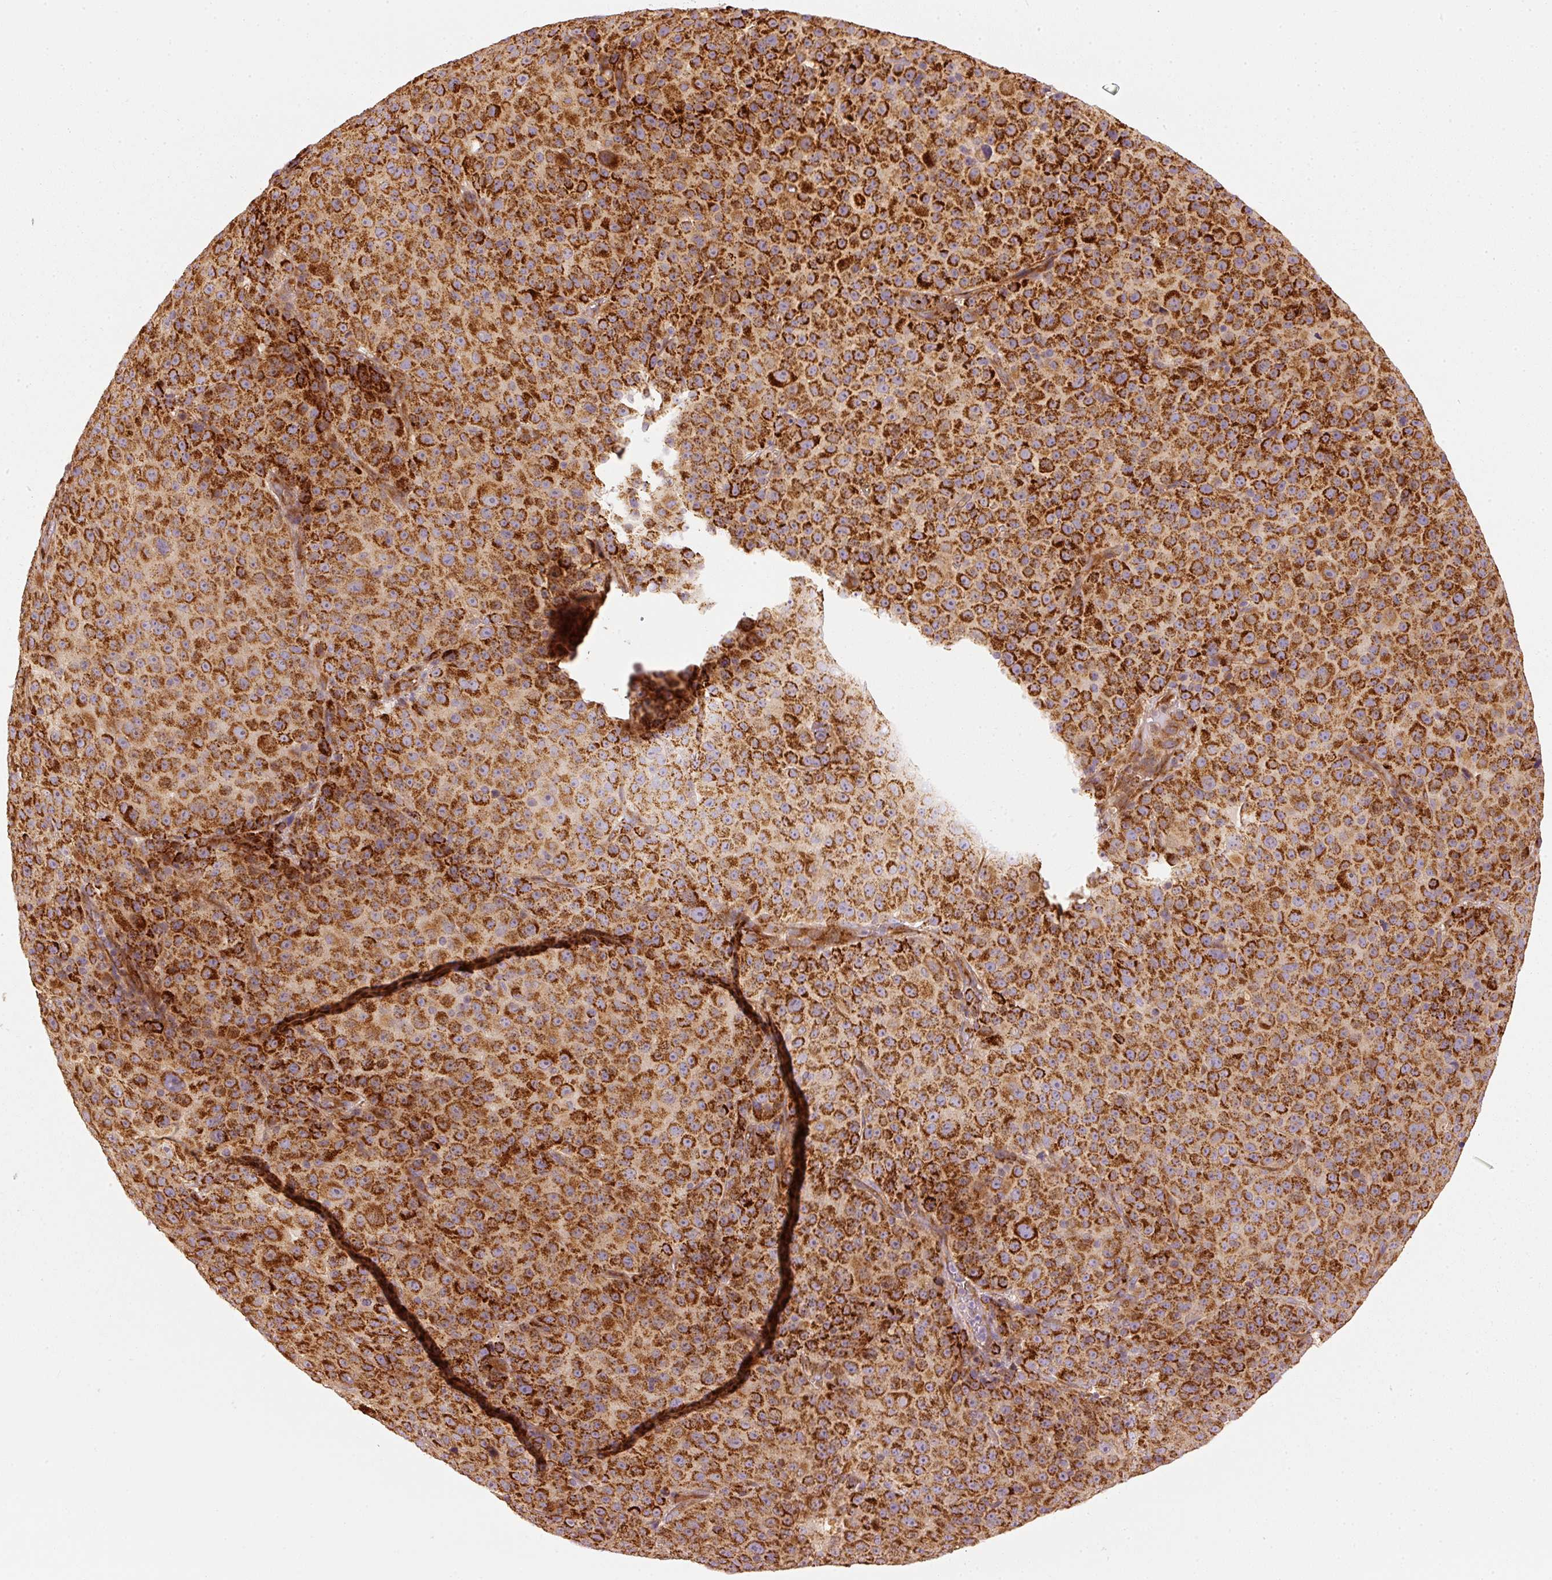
{"staining": {"intensity": "strong", "quantity": ">75%", "location": "cytoplasmic/membranous"}, "tissue": "melanoma", "cell_type": "Tumor cells", "image_type": "cancer", "snomed": [{"axis": "morphology", "description": "Malignant melanoma, Metastatic site"}, {"axis": "topography", "description": "Skin"}, {"axis": "topography", "description": "Lymph node"}], "caption": "Malignant melanoma (metastatic site) stained with IHC demonstrates strong cytoplasmic/membranous positivity in approximately >75% of tumor cells.", "gene": "MTHFD1L", "patient": {"sex": "male", "age": 66}}